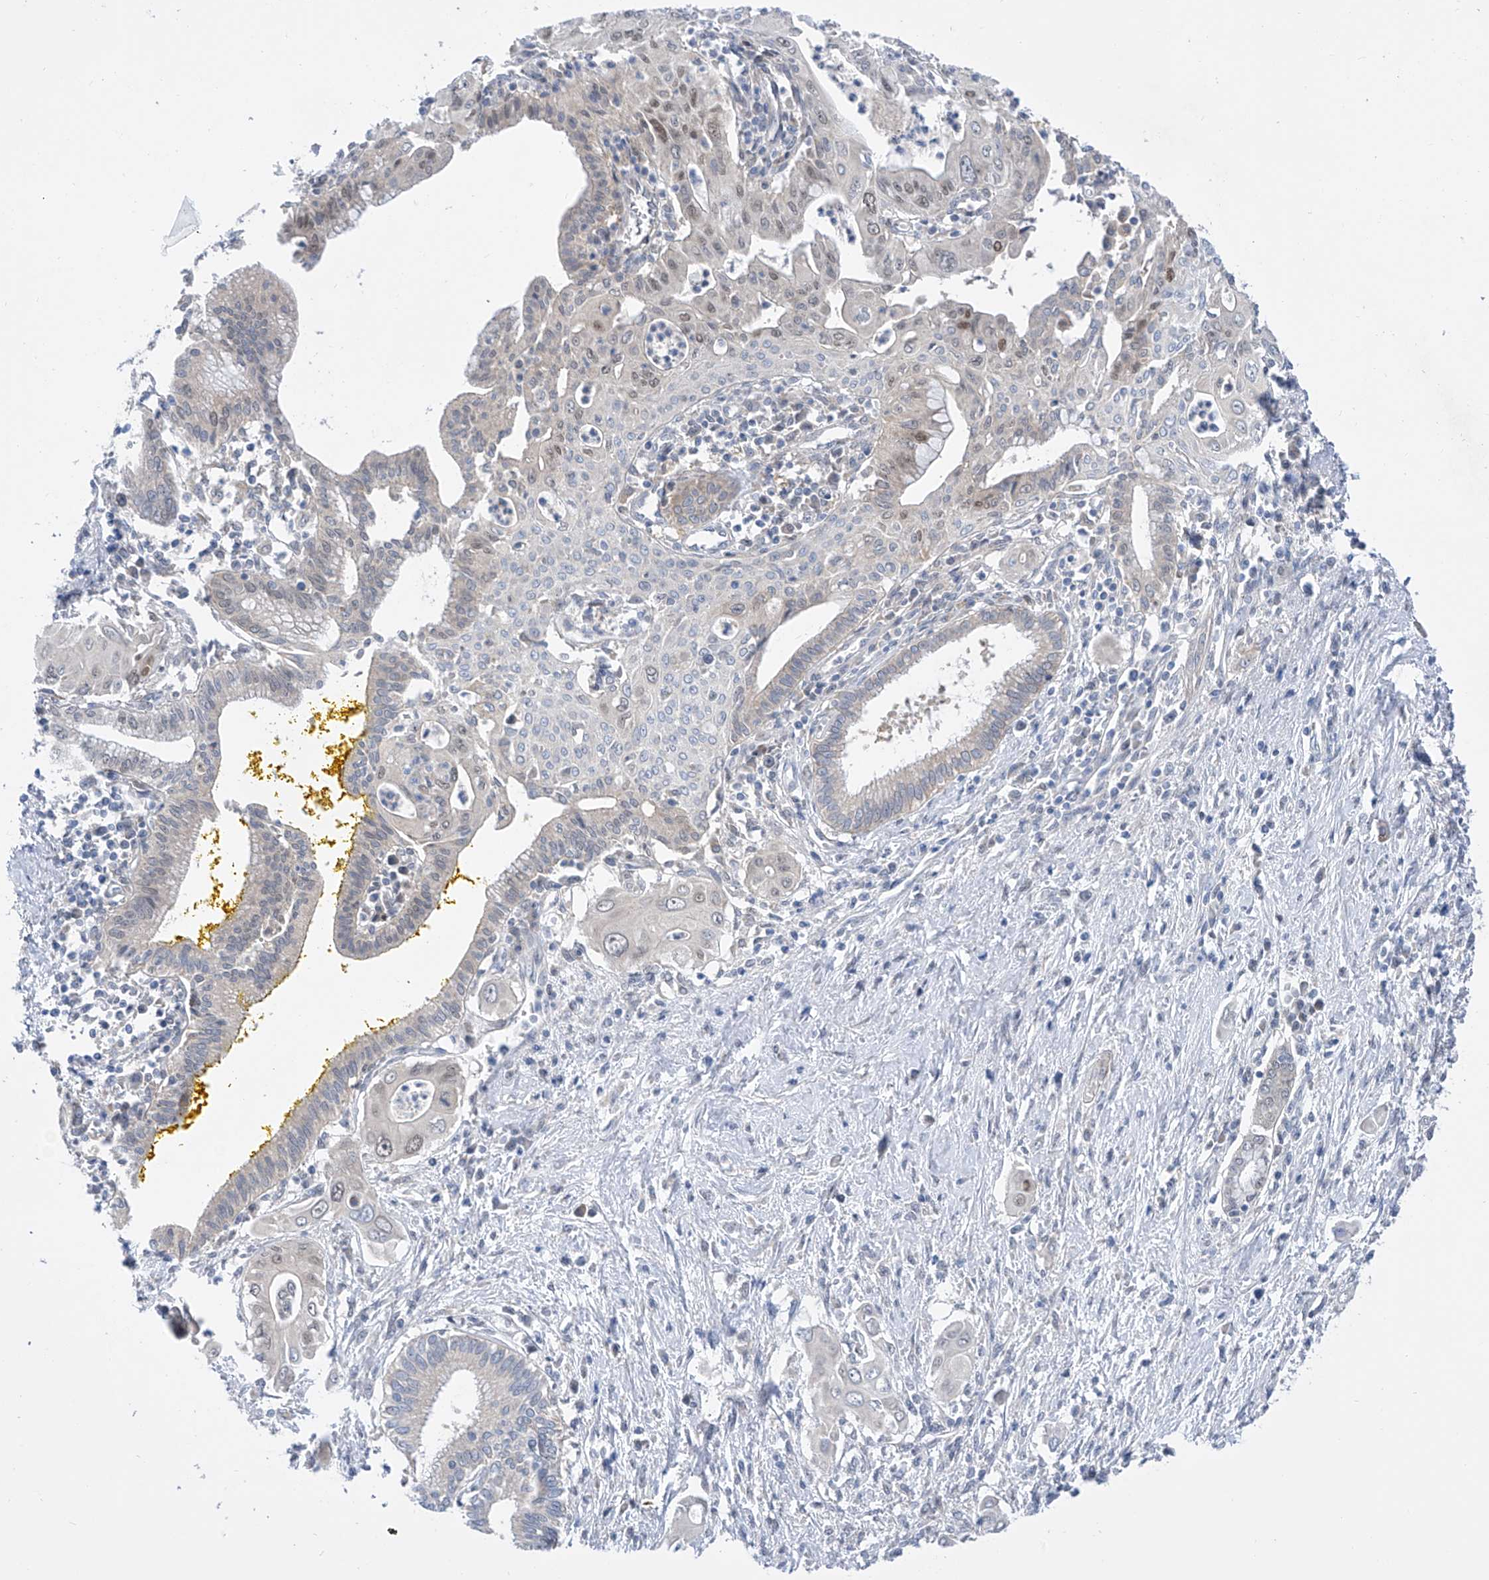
{"staining": {"intensity": "negative", "quantity": "none", "location": "none"}, "tissue": "pancreatic cancer", "cell_type": "Tumor cells", "image_type": "cancer", "snomed": [{"axis": "morphology", "description": "Adenocarcinoma, NOS"}, {"axis": "topography", "description": "Pancreas"}], "caption": "Tumor cells are negative for protein expression in human pancreatic cancer.", "gene": "SRBD1", "patient": {"sex": "male", "age": 58}}